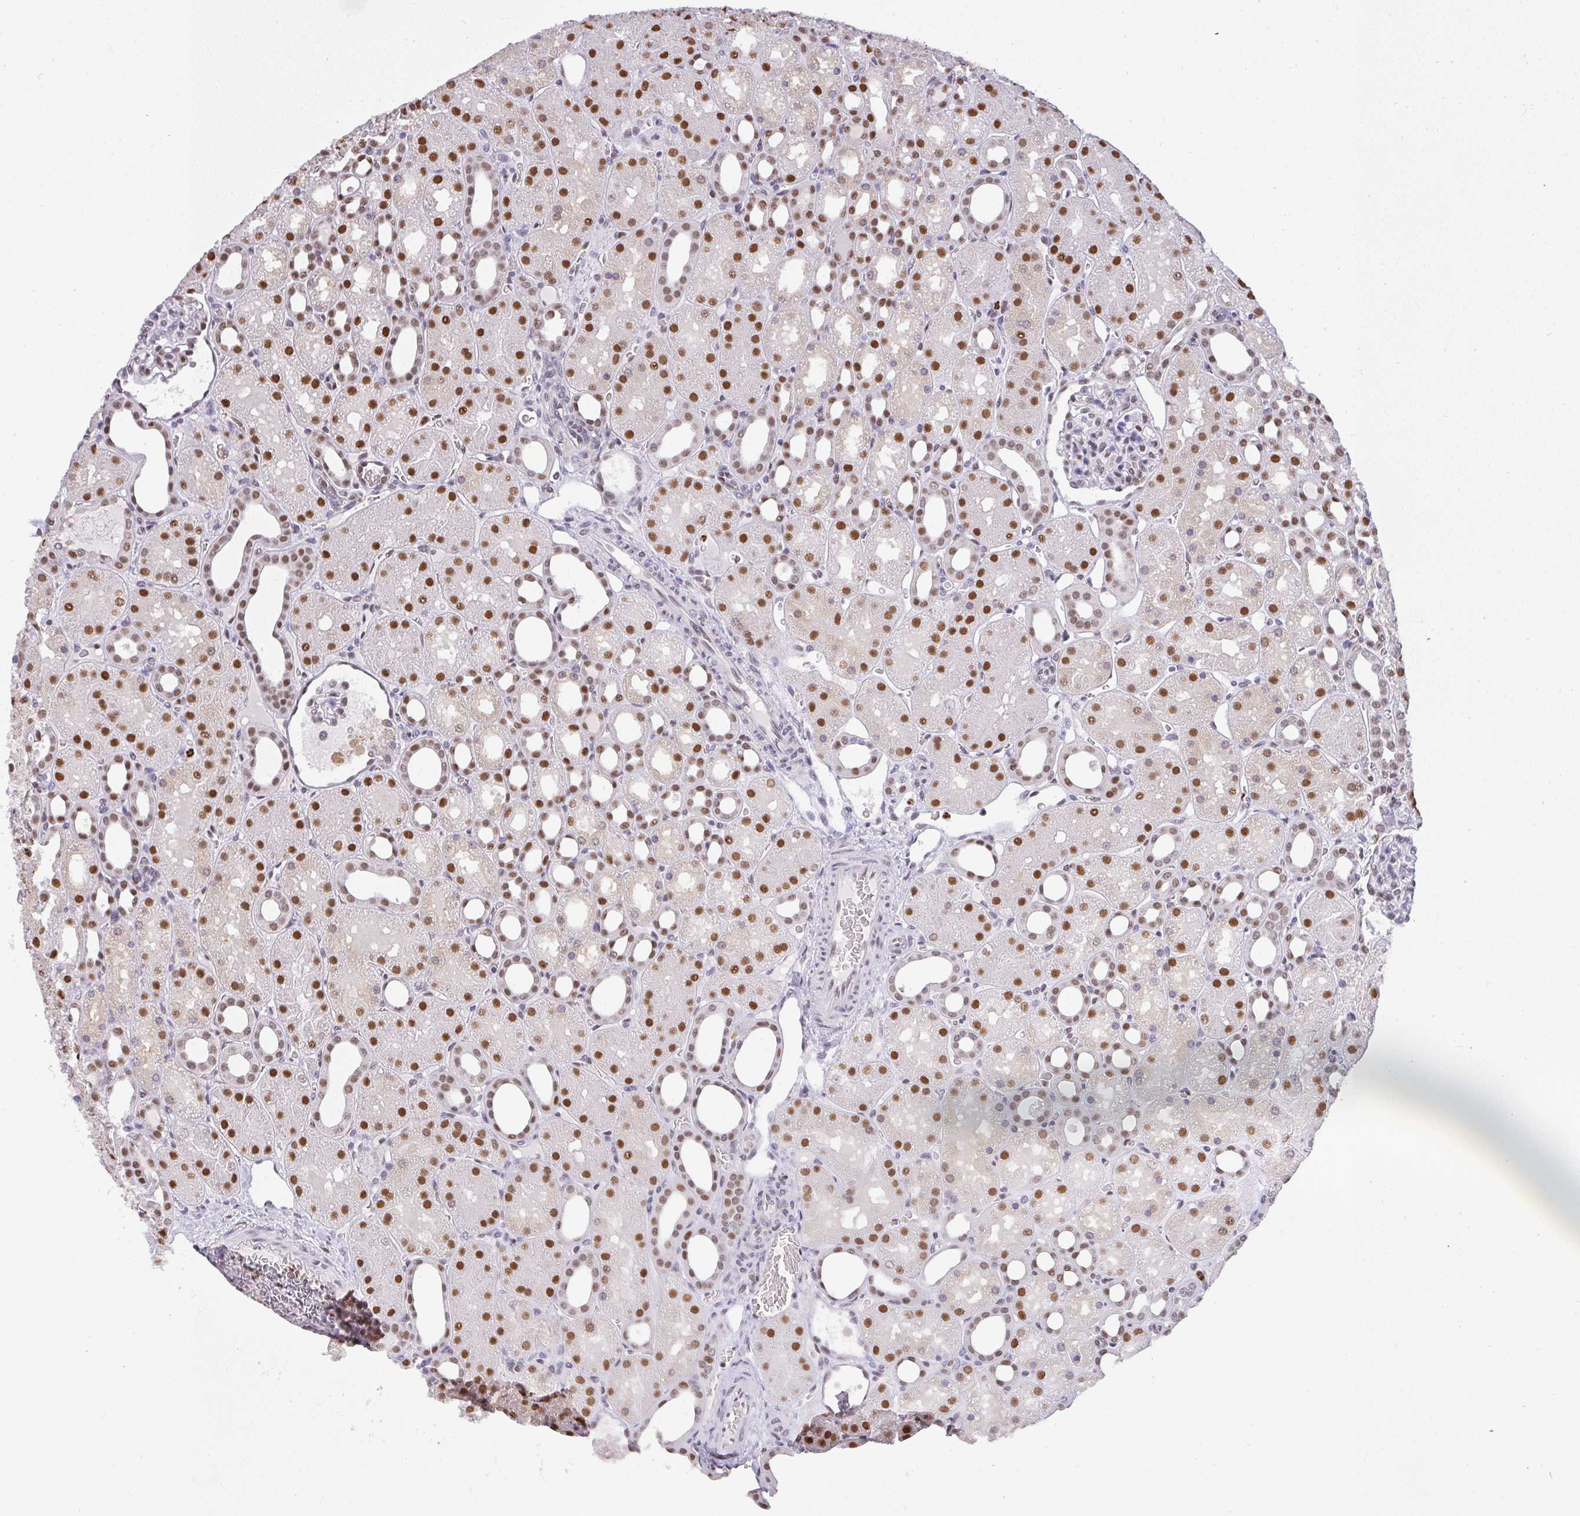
{"staining": {"intensity": "moderate", "quantity": "<25%", "location": "nuclear"}, "tissue": "kidney", "cell_type": "Cells in glomeruli", "image_type": "normal", "snomed": [{"axis": "morphology", "description": "Normal tissue, NOS"}, {"axis": "topography", "description": "Kidney"}], "caption": "IHC (DAB) staining of normal human kidney shows moderate nuclear protein expression in approximately <25% of cells in glomeruli. (IHC, brightfield microscopy, high magnification).", "gene": "BBX", "patient": {"sex": "male", "age": 2}}